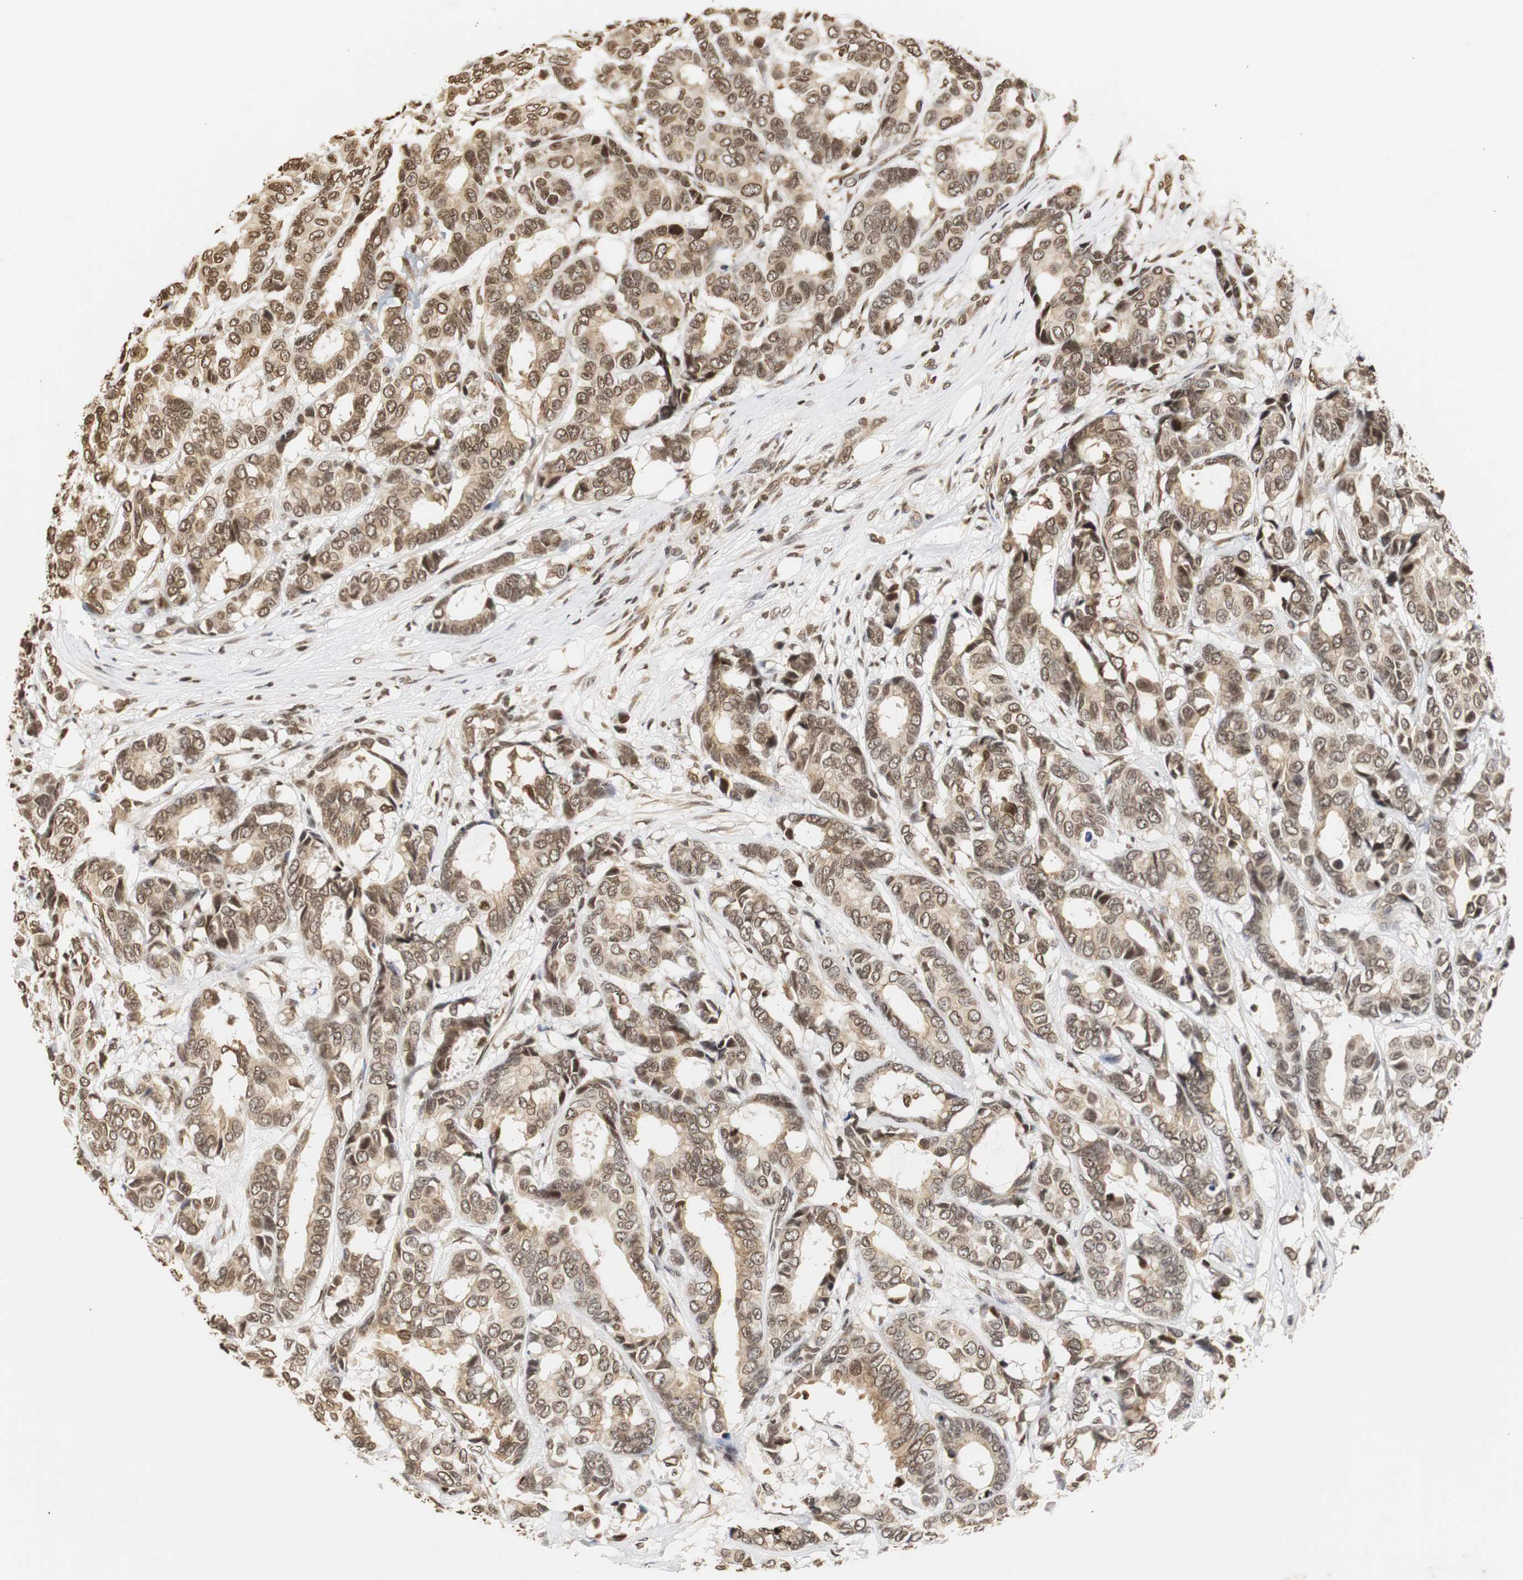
{"staining": {"intensity": "moderate", "quantity": ">75%", "location": "cytoplasmic/membranous,nuclear"}, "tissue": "breast cancer", "cell_type": "Tumor cells", "image_type": "cancer", "snomed": [{"axis": "morphology", "description": "Duct carcinoma"}, {"axis": "topography", "description": "Breast"}], "caption": "The histopathology image reveals a brown stain indicating the presence of a protein in the cytoplasmic/membranous and nuclear of tumor cells in breast intraductal carcinoma.", "gene": "ZFC3H1", "patient": {"sex": "female", "age": 87}}